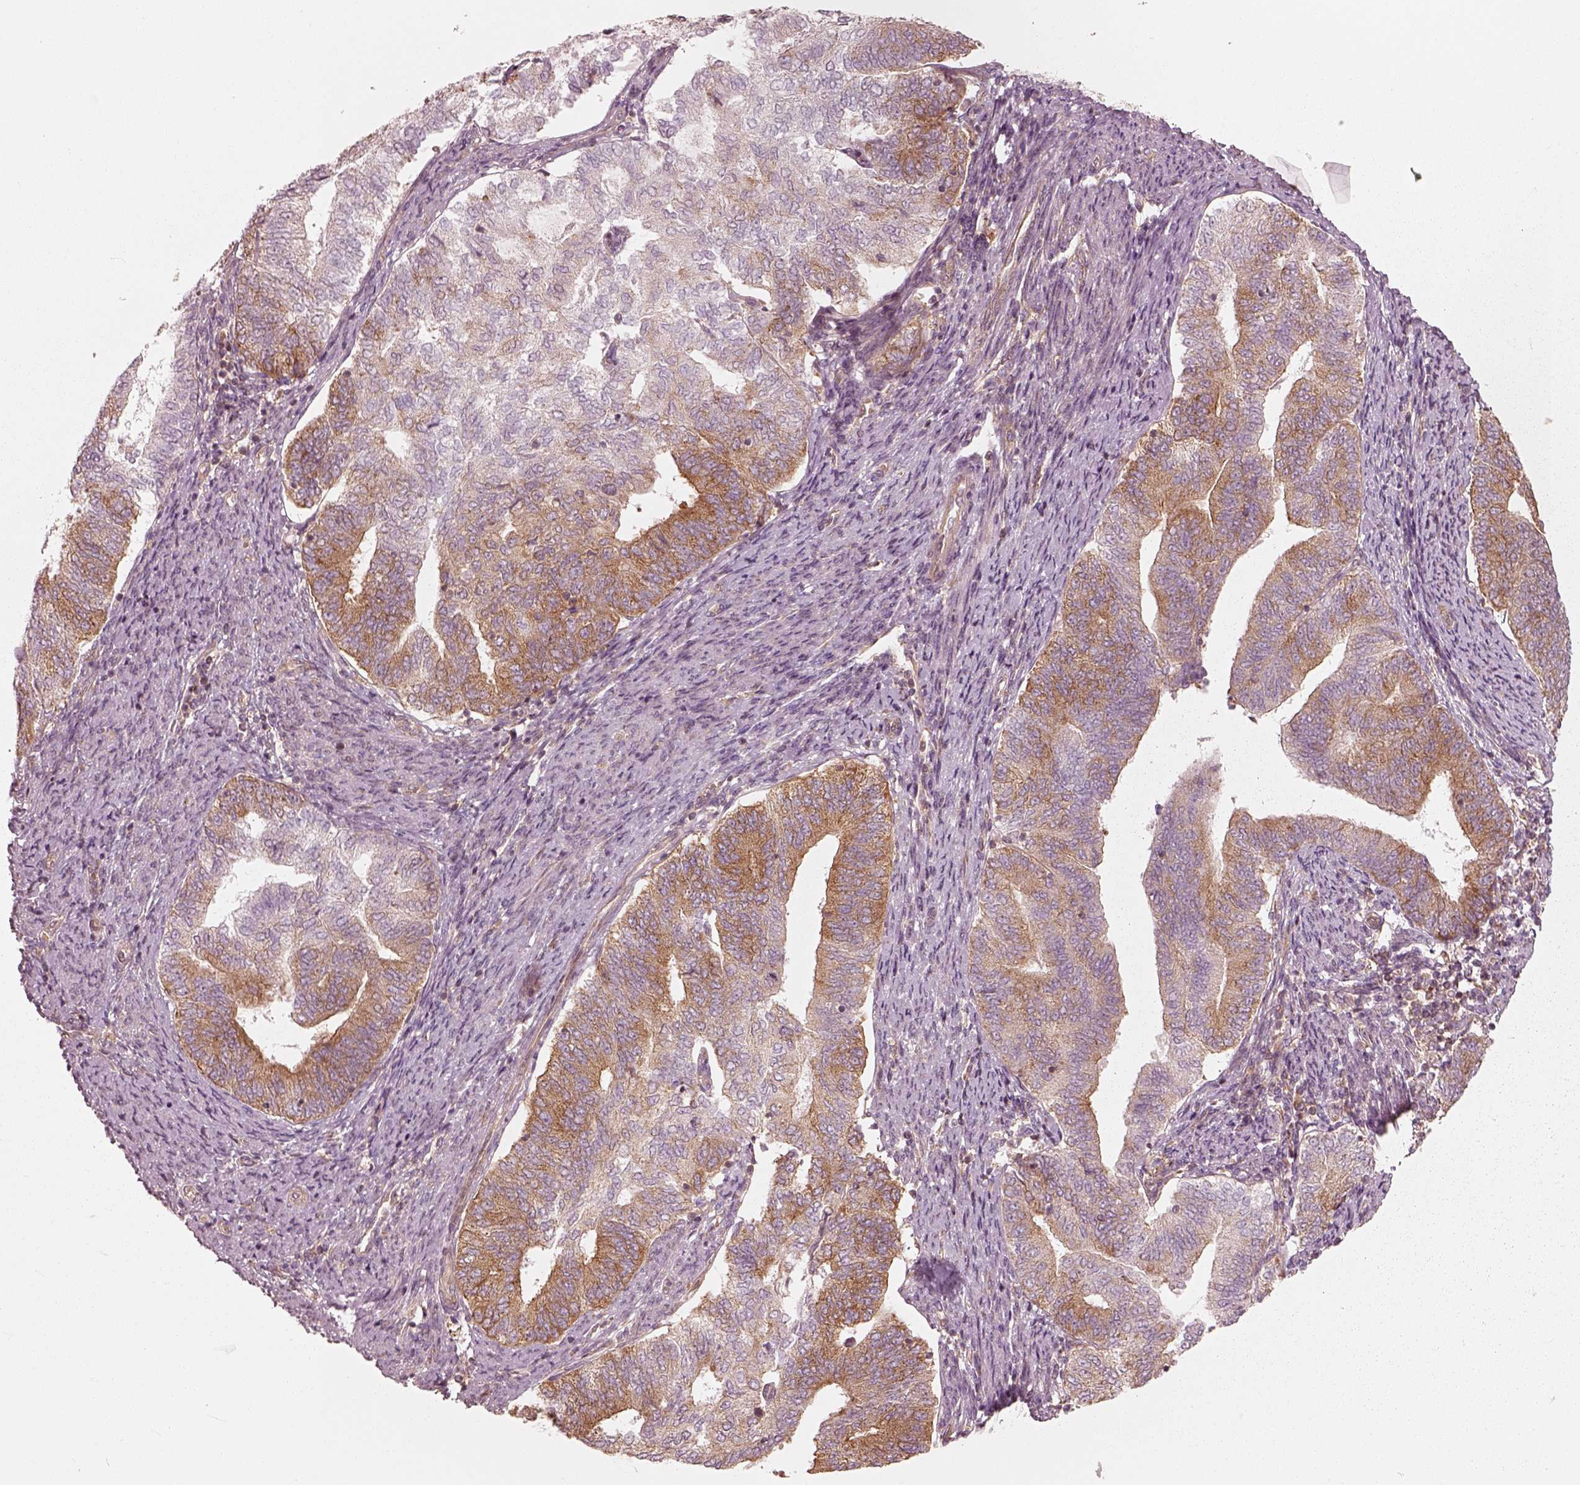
{"staining": {"intensity": "moderate", "quantity": ">75%", "location": "cytoplasmic/membranous"}, "tissue": "endometrial cancer", "cell_type": "Tumor cells", "image_type": "cancer", "snomed": [{"axis": "morphology", "description": "Adenocarcinoma, NOS"}, {"axis": "topography", "description": "Endometrium"}], "caption": "Adenocarcinoma (endometrial) stained with a brown dye reveals moderate cytoplasmic/membranous positive positivity in approximately >75% of tumor cells.", "gene": "CNOT2", "patient": {"sex": "female", "age": 65}}